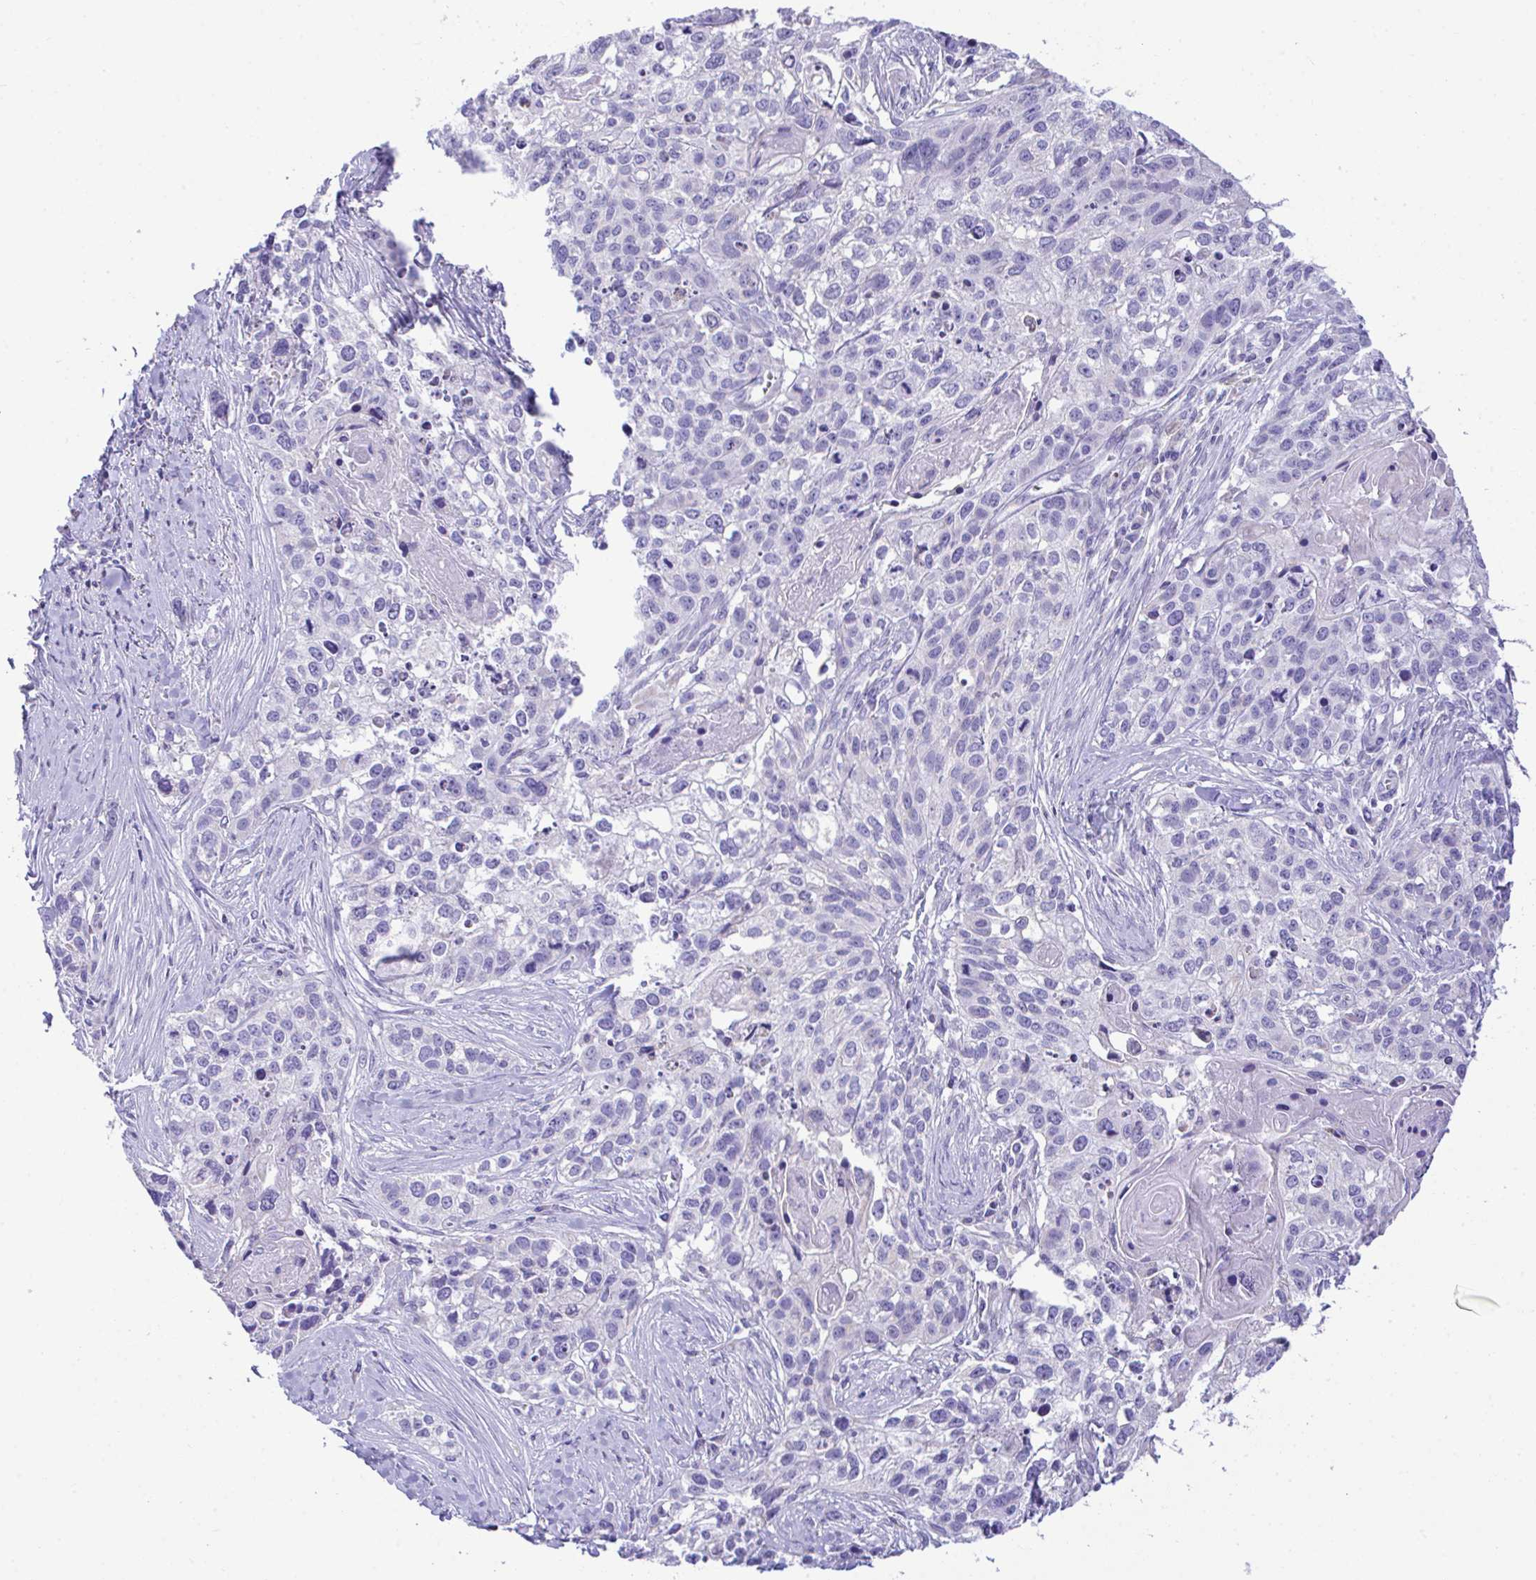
{"staining": {"intensity": "negative", "quantity": "none", "location": "none"}, "tissue": "lung cancer", "cell_type": "Tumor cells", "image_type": "cancer", "snomed": [{"axis": "morphology", "description": "Squamous cell carcinoma, NOS"}, {"axis": "topography", "description": "Lung"}], "caption": "Lung cancer was stained to show a protein in brown. There is no significant expression in tumor cells.", "gene": "NLRP8", "patient": {"sex": "male", "age": 74}}